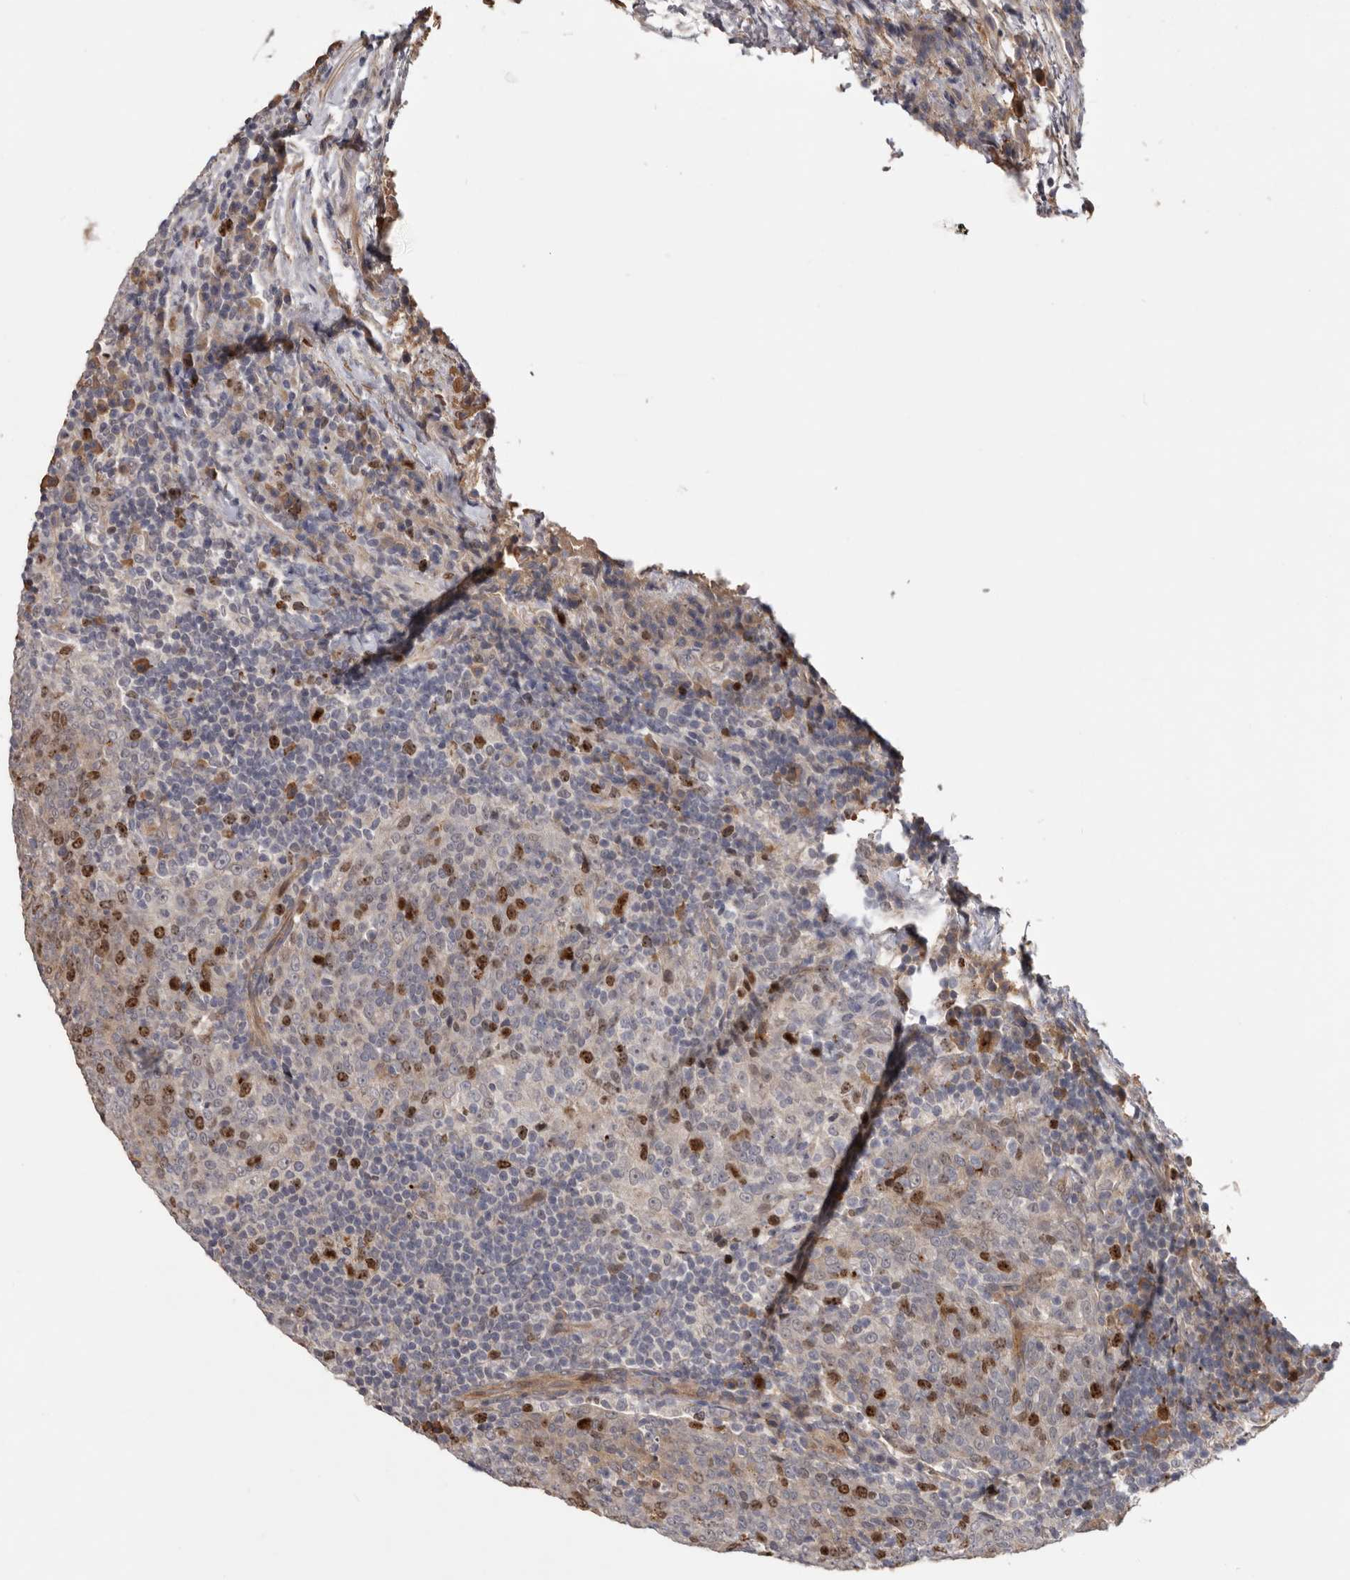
{"staining": {"intensity": "moderate", "quantity": "25%-75%", "location": "nuclear"}, "tissue": "head and neck cancer", "cell_type": "Tumor cells", "image_type": "cancer", "snomed": [{"axis": "morphology", "description": "Squamous cell carcinoma, NOS"}, {"axis": "morphology", "description": "Squamous cell carcinoma, metastatic, NOS"}, {"axis": "topography", "description": "Lymph node"}, {"axis": "topography", "description": "Head-Neck"}], "caption": "Protein expression analysis of human head and neck cancer reveals moderate nuclear staining in about 25%-75% of tumor cells.", "gene": "CDCA8", "patient": {"sex": "male", "age": 62}}